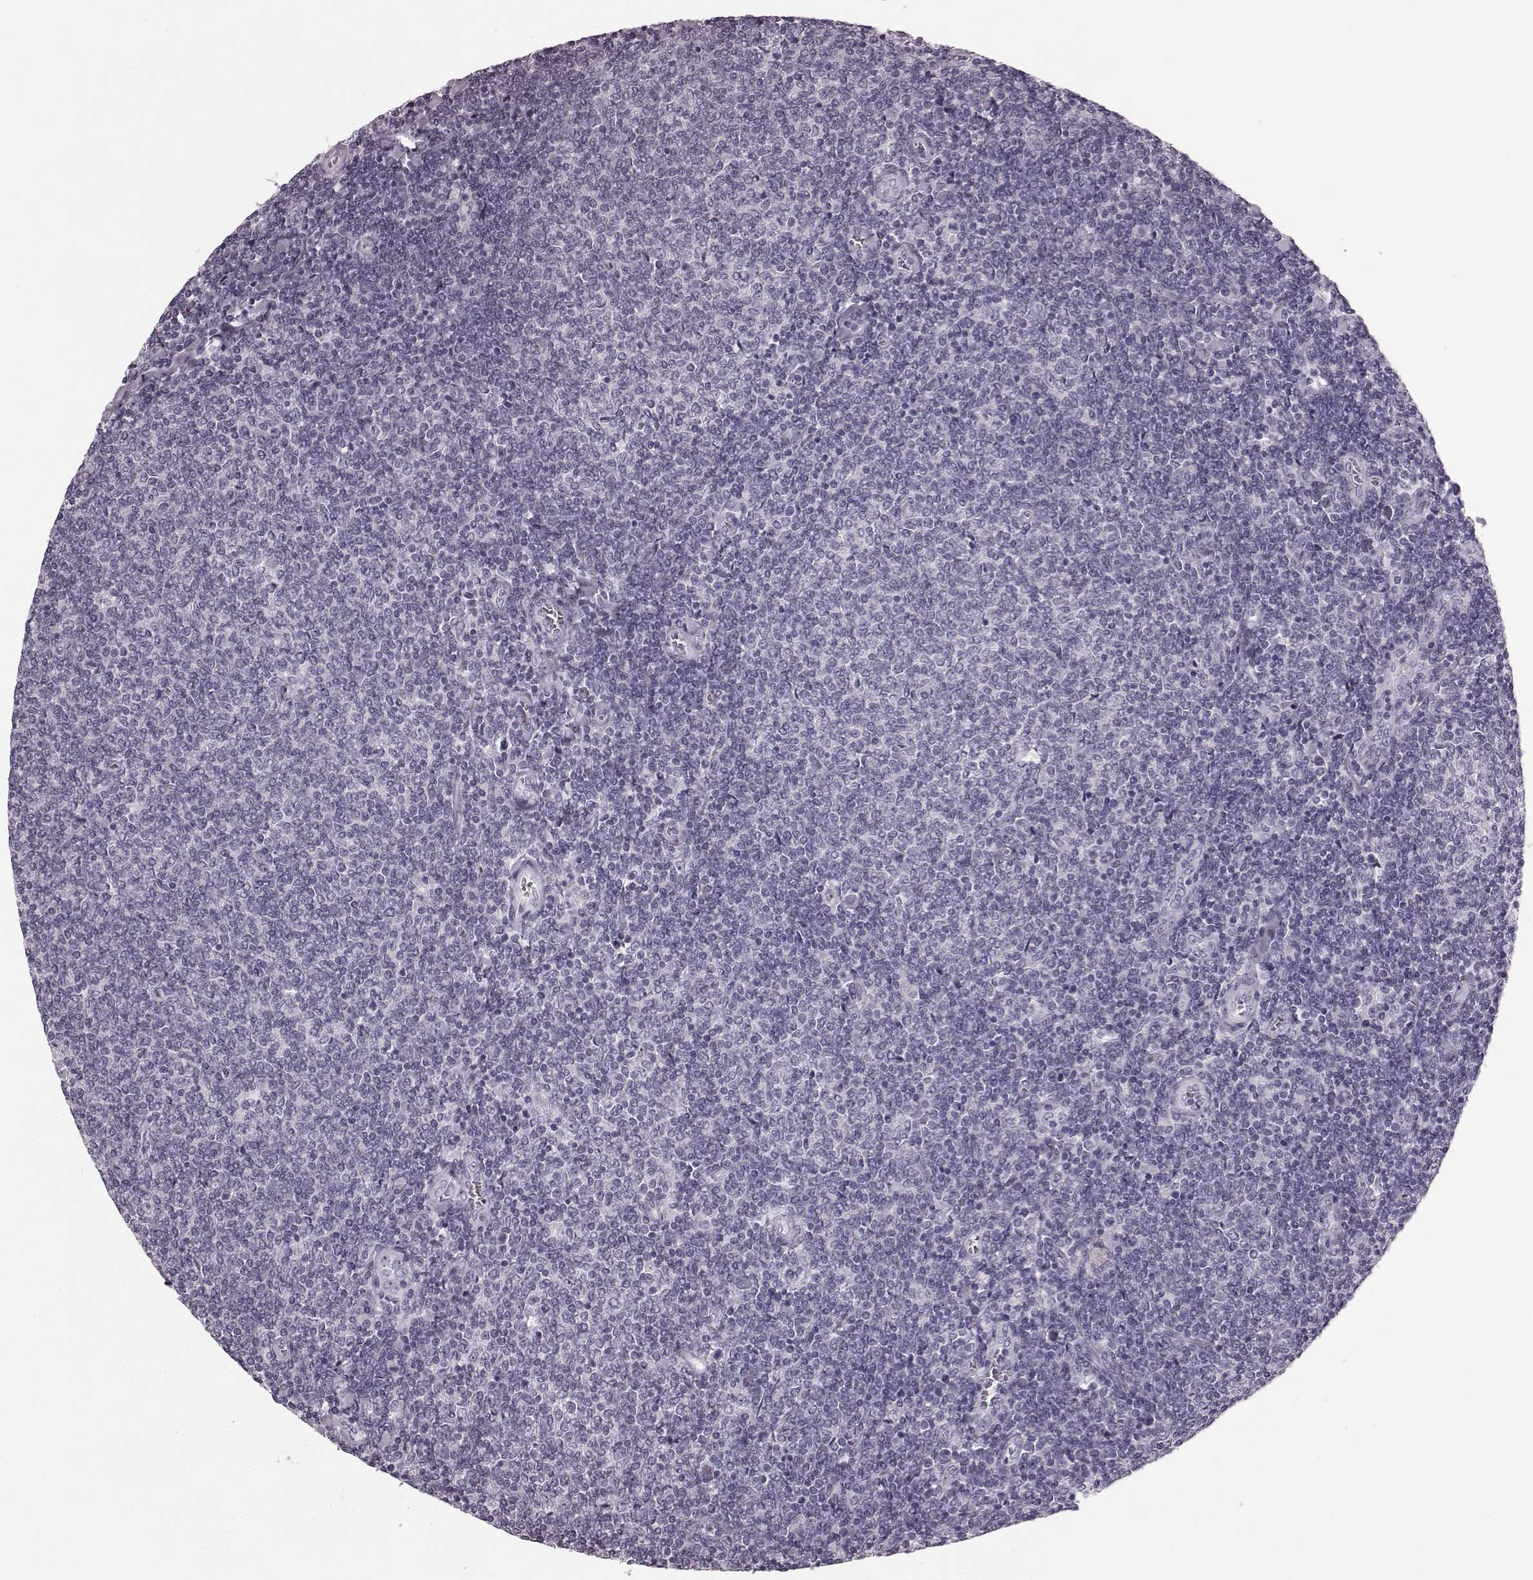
{"staining": {"intensity": "negative", "quantity": "none", "location": "none"}, "tissue": "lymphoma", "cell_type": "Tumor cells", "image_type": "cancer", "snomed": [{"axis": "morphology", "description": "Malignant lymphoma, non-Hodgkin's type, Low grade"}, {"axis": "topography", "description": "Lymph node"}], "caption": "High magnification brightfield microscopy of lymphoma stained with DAB (3,3'-diaminobenzidine) (brown) and counterstained with hematoxylin (blue): tumor cells show no significant expression.", "gene": "TRPM1", "patient": {"sex": "male", "age": 52}}